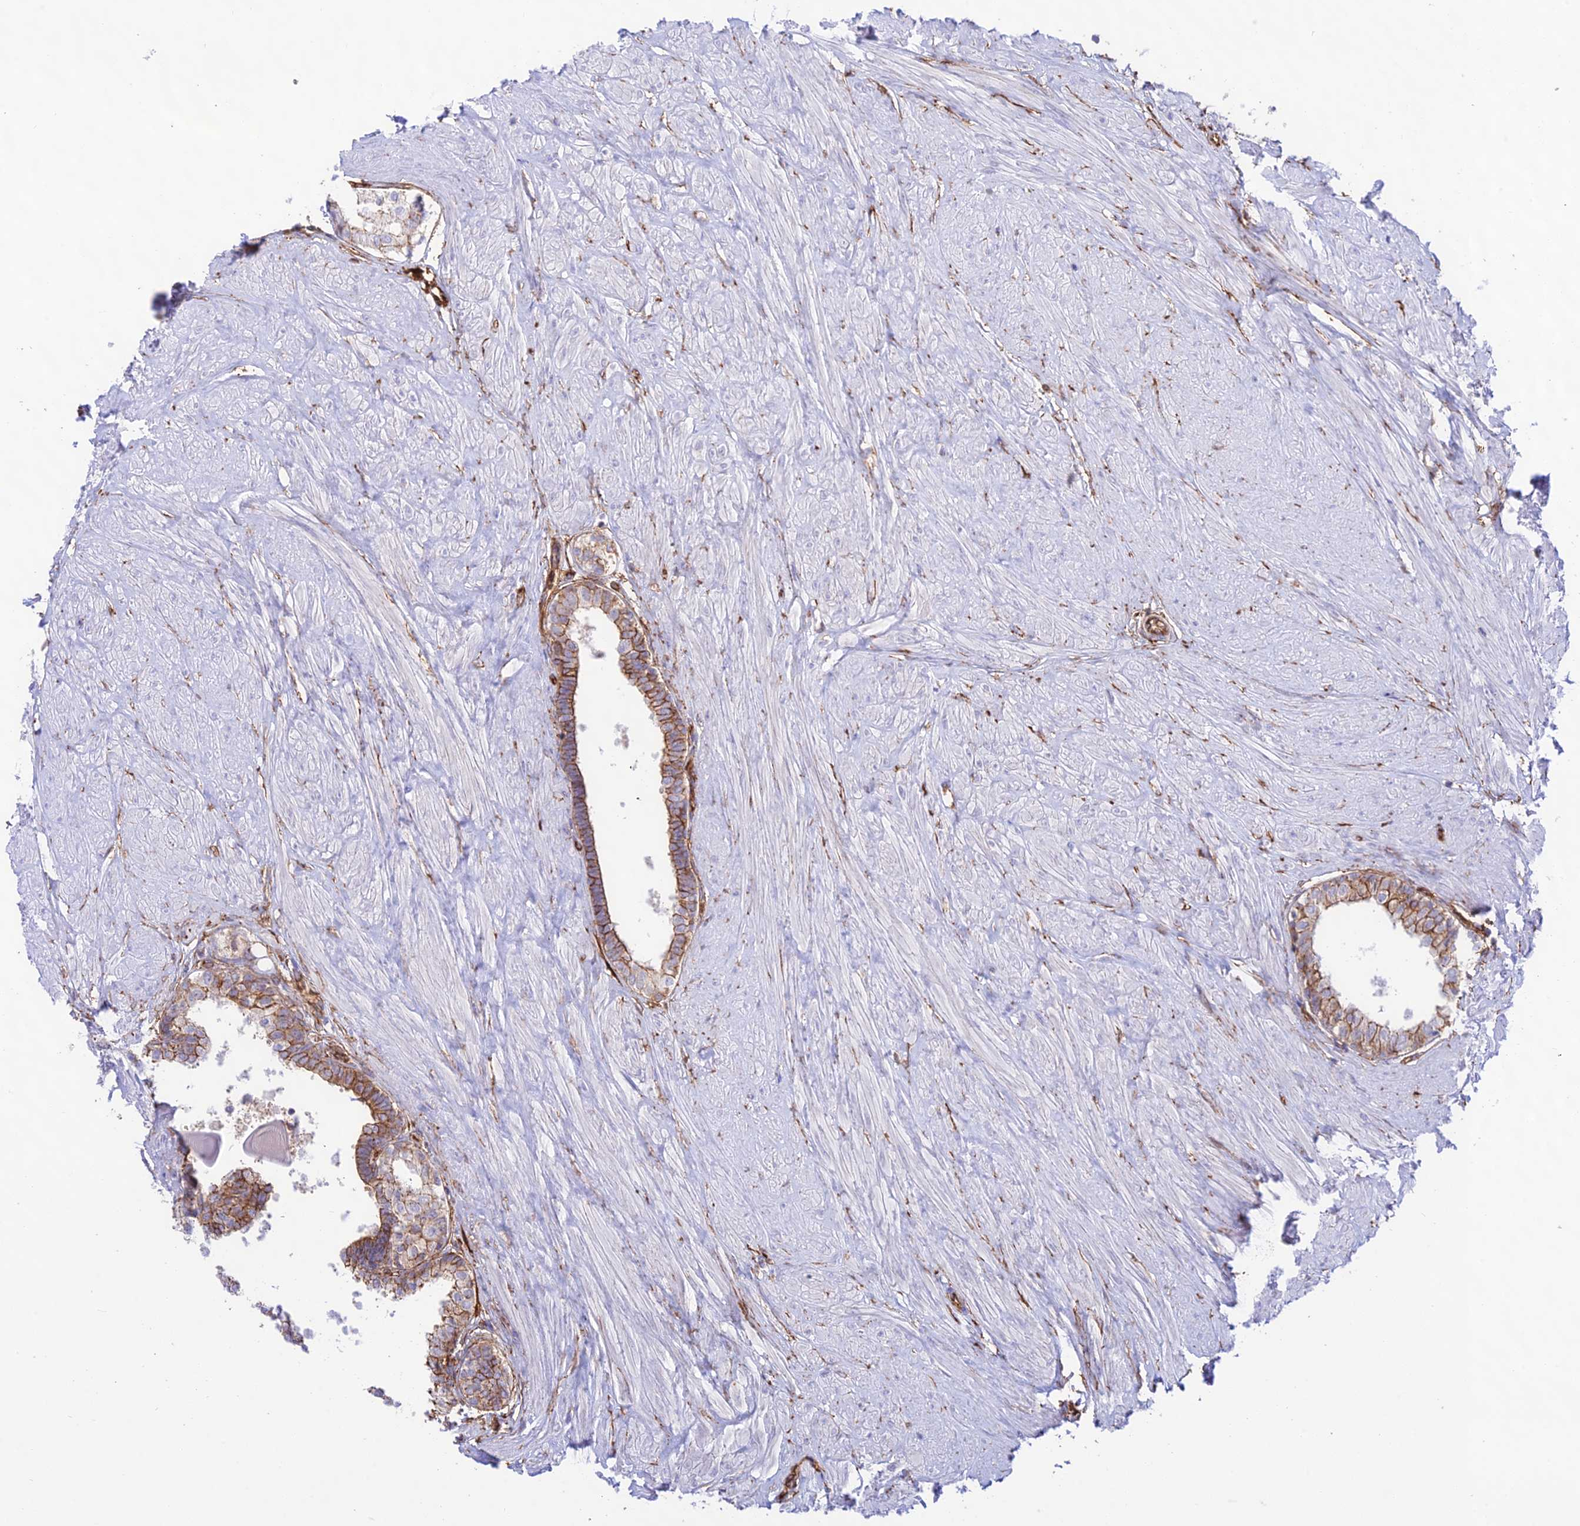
{"staining": {"intensity": "moderate", "quantity": ">75%", "location": "cytoplasmic/membranous"}, "tissue": "prostate", "cell_type": "Glandular cells", "image_type": "normal", "snomed": [{"axis": "morphology", "description": "Normal tissue, NOS"}, {"axis": "topography", "description": "Prostate"}], "caption": "Immunohistochemical staining of normal human prostate demonstrates moderate cytoplasmic/membranous protein expression in about >75% of glandular cells.", "gene": "YPEL5", "patient": {"sex": "male", "age": 48}}